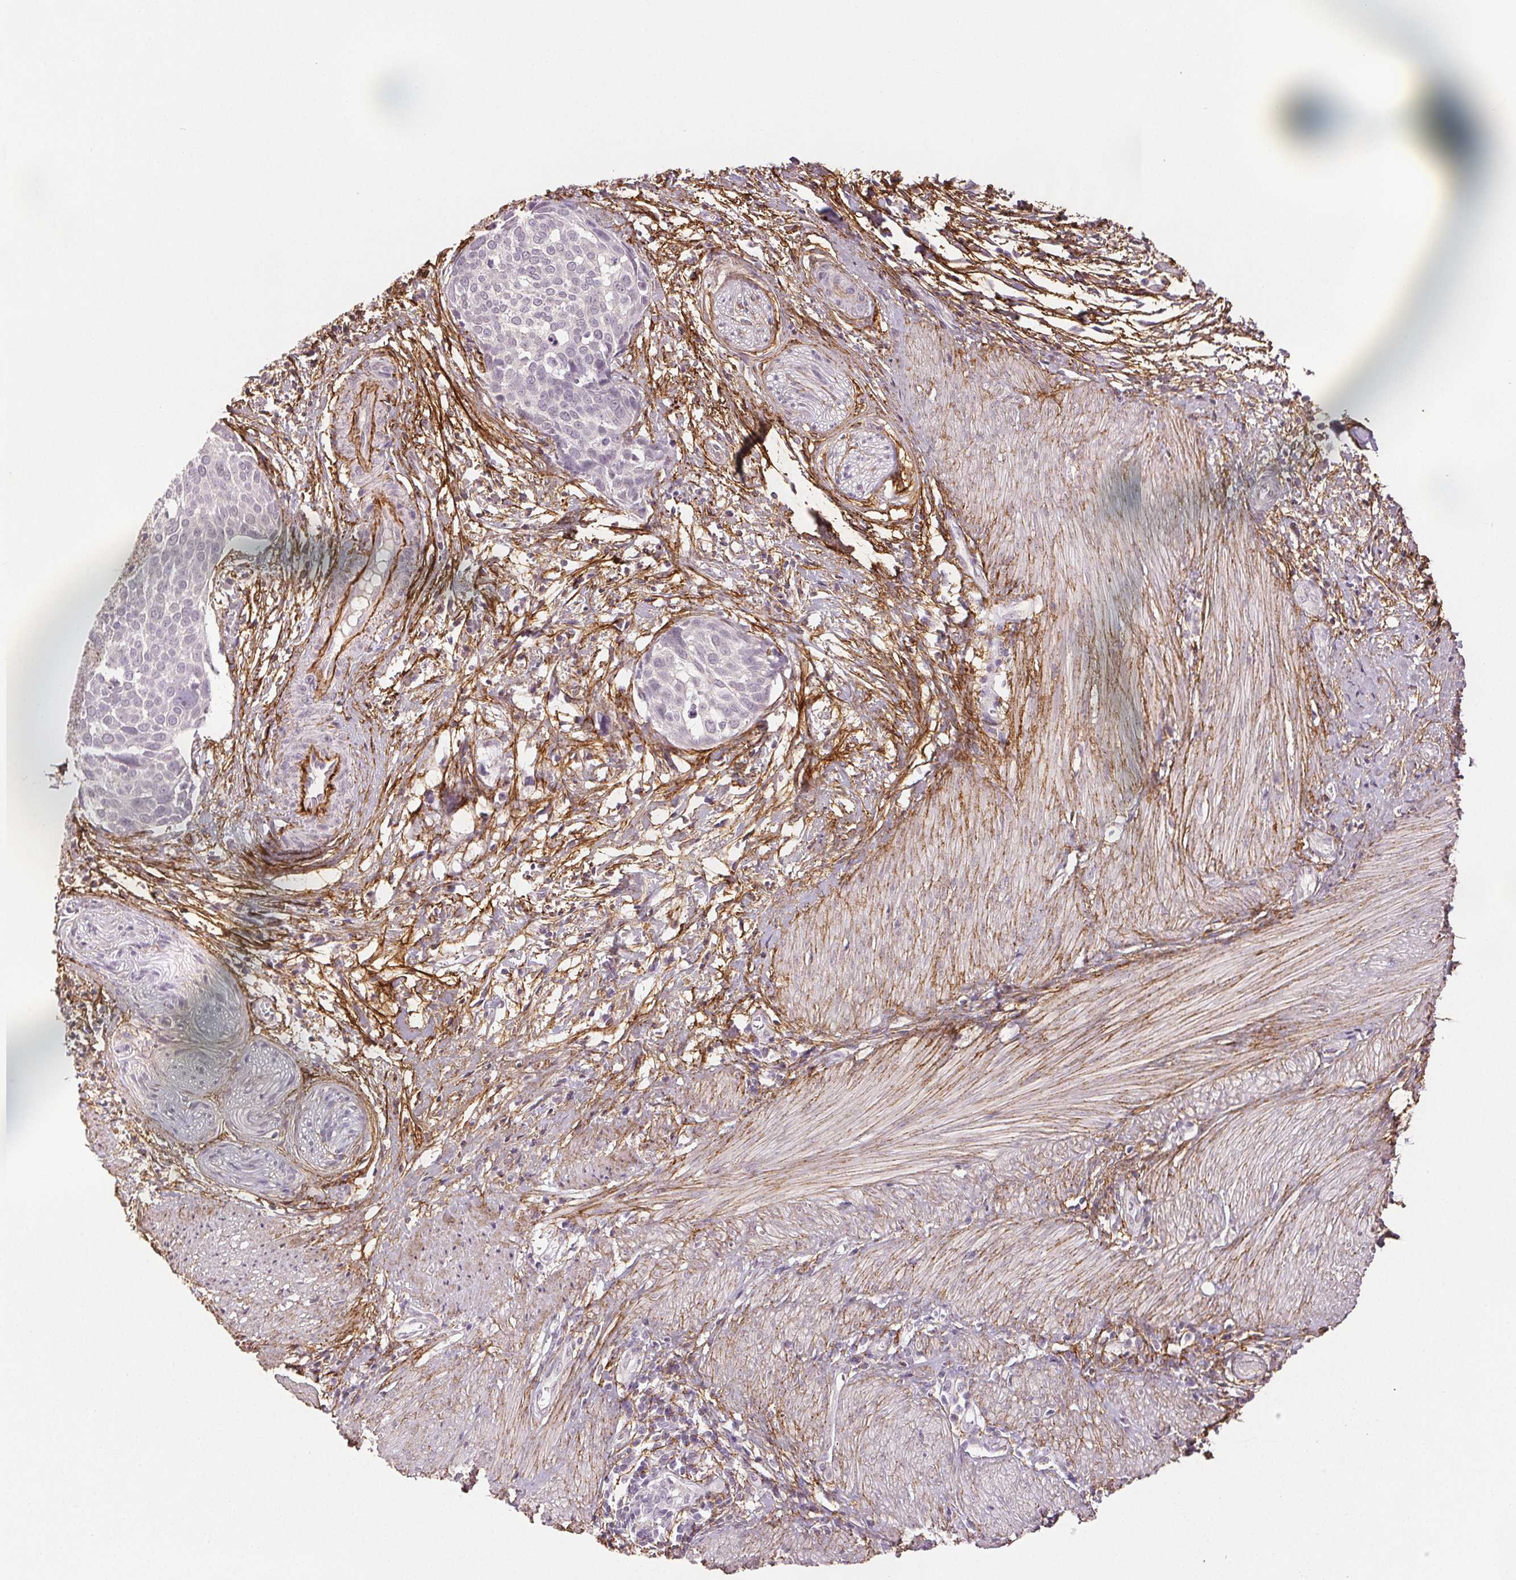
{"staining": {"intensity": "negative", "quantity": "none", "location": "none"}, "tissue": "cervical cancer", "cell_type": "Tumor cells", "image_type": "cancer", "snomed": [{"axis": "morphology", "description": "Squamous cell carcinoma, NOS"}, {"axis": "topography", "description": "Cervix"}], "caption": "Micrograph shows no significant protein staining in tumor cells of cervical cancer (squamous cell carcinoma). (Stains: DAB (3,3'-diaminobenzidine) IHC with hematoxylin counter stain, Microscopy: brightfield microscopy at high magnification).", "gene": "FBN1", "patient": {"sex": "female", "age": 39}}